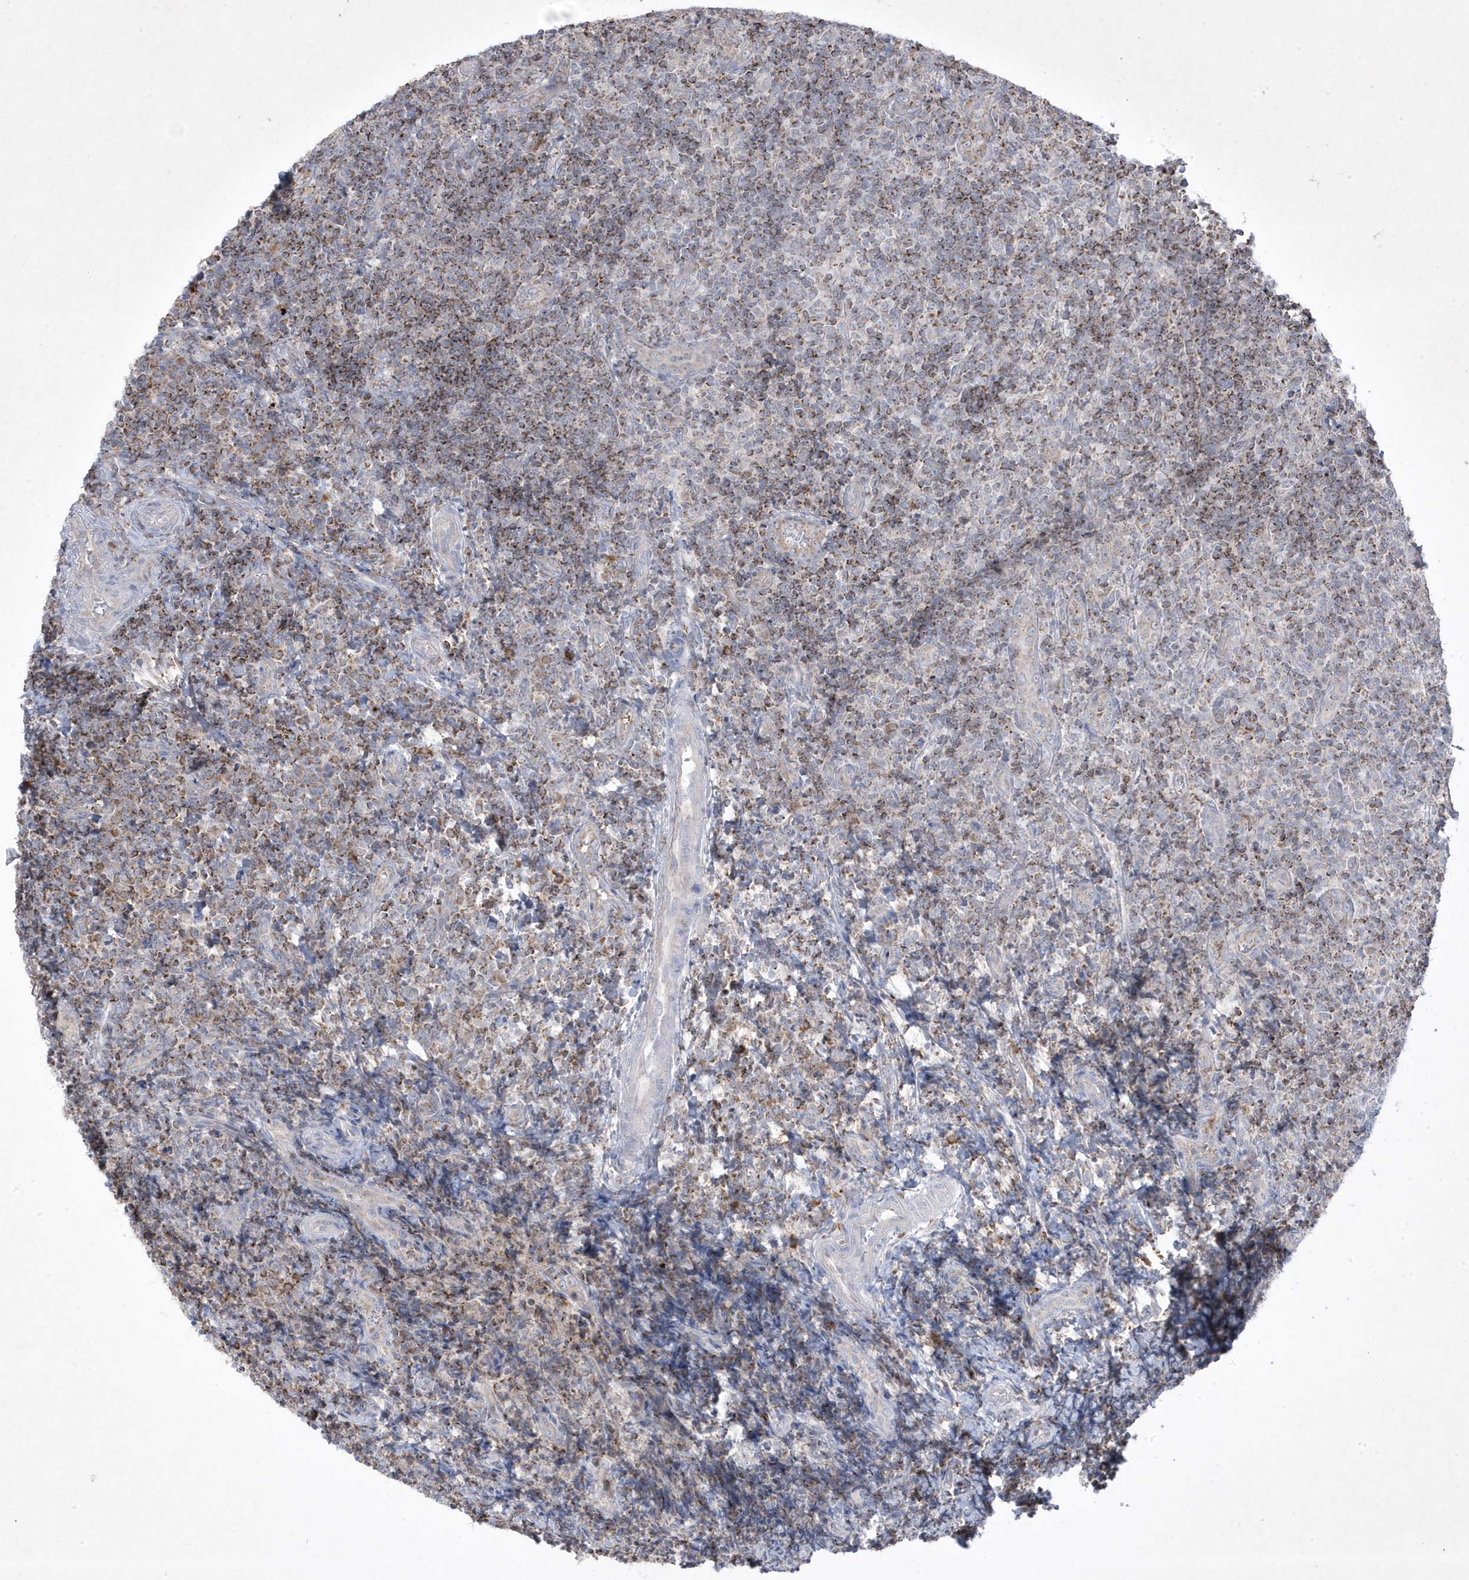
{"staining": {"intensity": "negative", "quantity": "none", "location": "none"}, "tissue": "tonsil", "cell_type": "Germinal center cells", "image_type": "normal", "snomed": [{"axis": "morphology", "description": "Normal tissue, NOS"}, {"axis": "topography", "description": "Tonsil"}], "caption": "DAB immunohistochemical staining of benign tonsil displays no significant expression in germinal center cells. (Brightfield microscopy of DAB (3,3'-diaminobenzidine) IHC at high magnification).", "gene": "ADAMTSL3", "patient": {"sex": "female", "age": 19}}